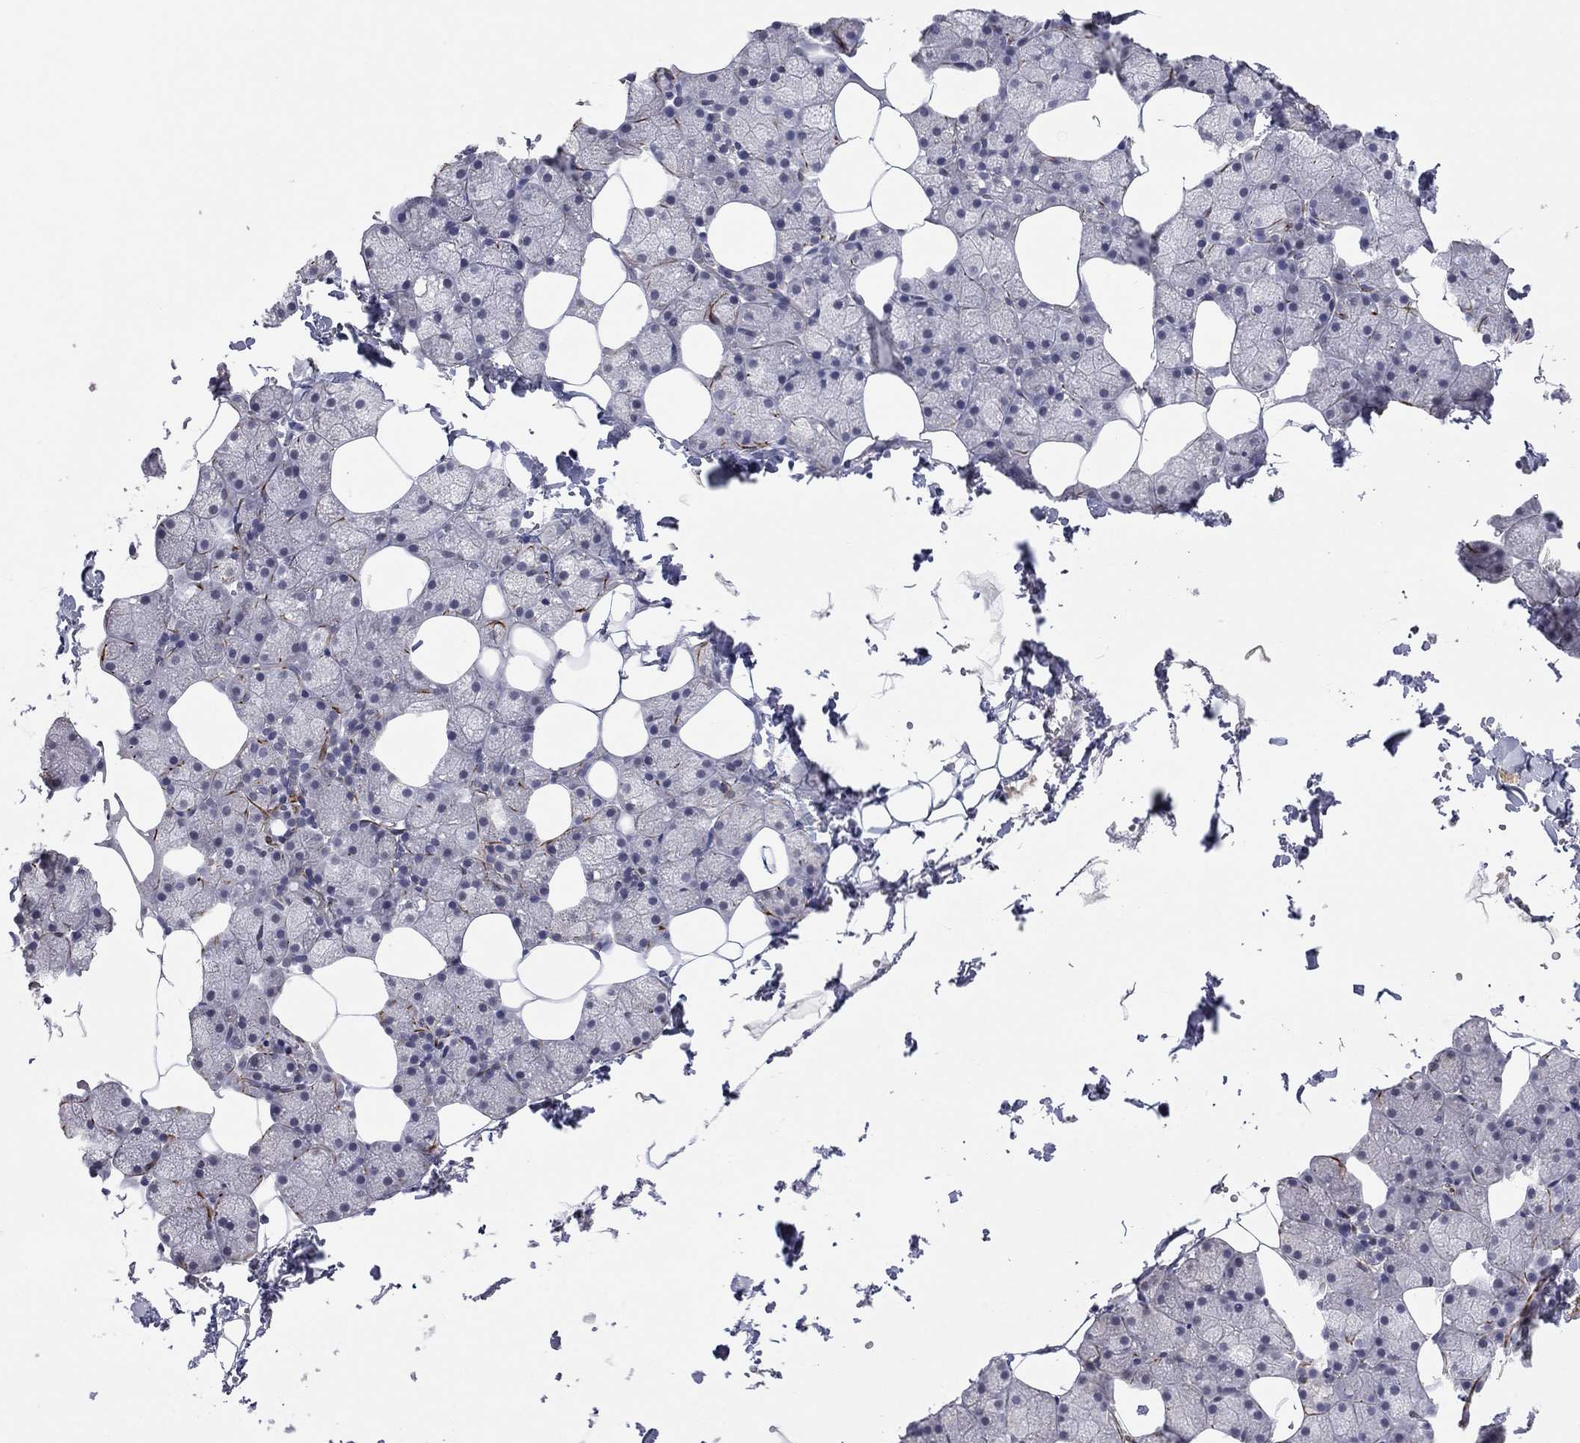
{"staining": {"intensity": "strong", "quantity": "<25%", "location": "cytoplasmic/membranous"}, "tissue": "salivary gland", "cell_type": "Glandular cells", "image_type": "normal", "snomed": [{"axis": "morphology", "description": "Normal tissue, NOS"}, {"axis": "topography", "description": "Salivary gland"}], "caption": "Normal salivary gland was stained to show a protein in brown. There is medium levels of strong cytoplasmic/membranous expression in about <25% of glandular cells. The protein is stained brown, and the nuclei are stained in blue (DAB IHC with brightfield microscopy, high magnification).", "gene": "IP6K3", "patient": {"sex": "male", "age": 38}}